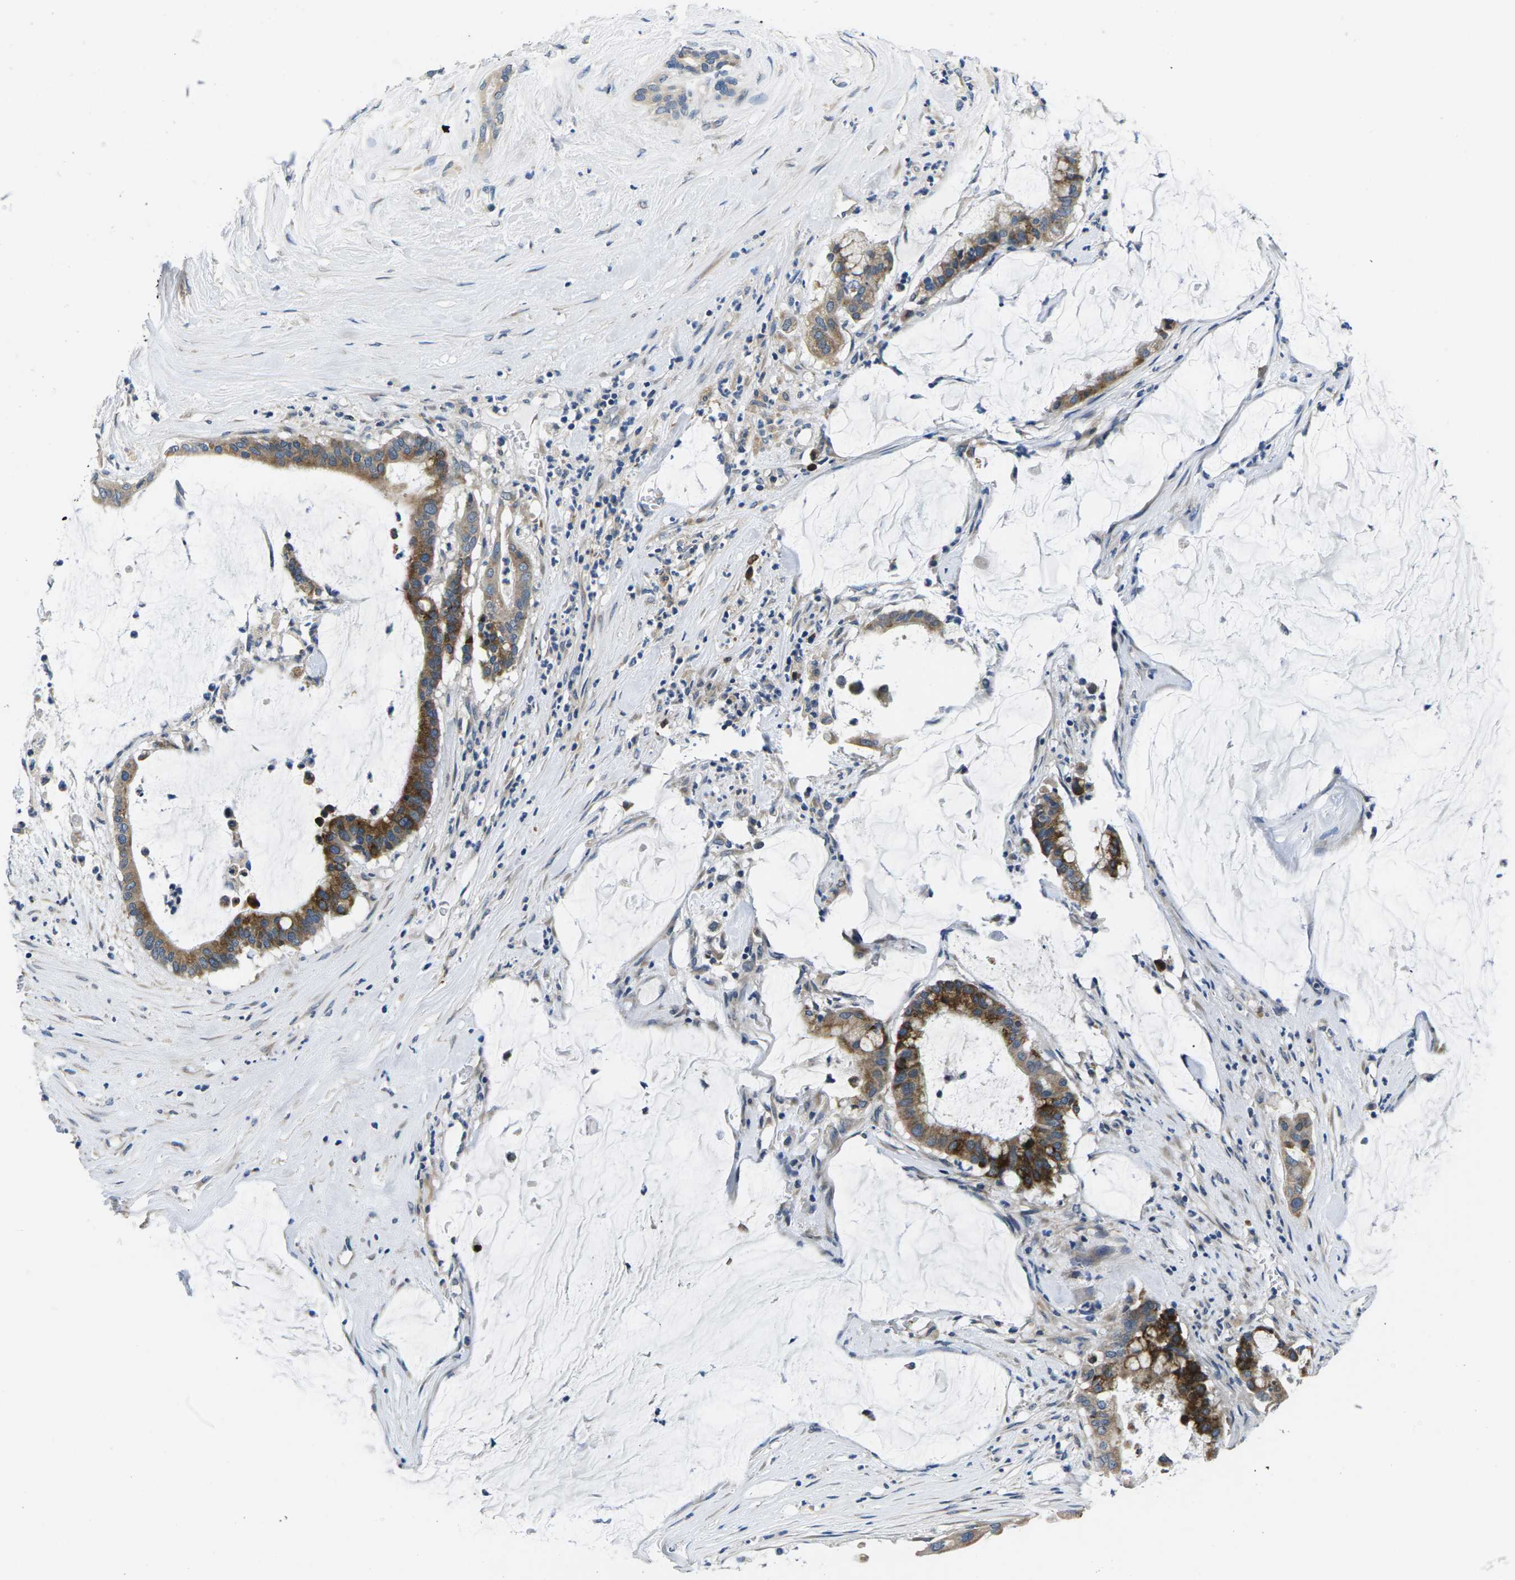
{"staining": {"intensity": "moderate", "quantity": ">75%", "location": "cytoplasmic/membranous"}, "tissue": "pancreatic cancer", "cell_type": "Tumor cells", "image_type": "cancer", "snomed": [{"axis": "morphology", "description": "Adenocarcinoma, NOS"}, {"axis": "topography", "description": "Pancreas"}], "caption": "Immunohistochemistry (IHC) staining of pancreatic cancer (adenocarcinoma), which displays medium levels of moderate cytoplasmic/membranous expression in about >75% of tumor cells indicating moderate cytoplasmic/membranous protein expression. The staining was performed using DAB (brown) for protein detection and nuclei were counterstained in hematoxylin (blue).", "gene": "ERGIC3", "patient": {"sex": "male", "age": 41}}